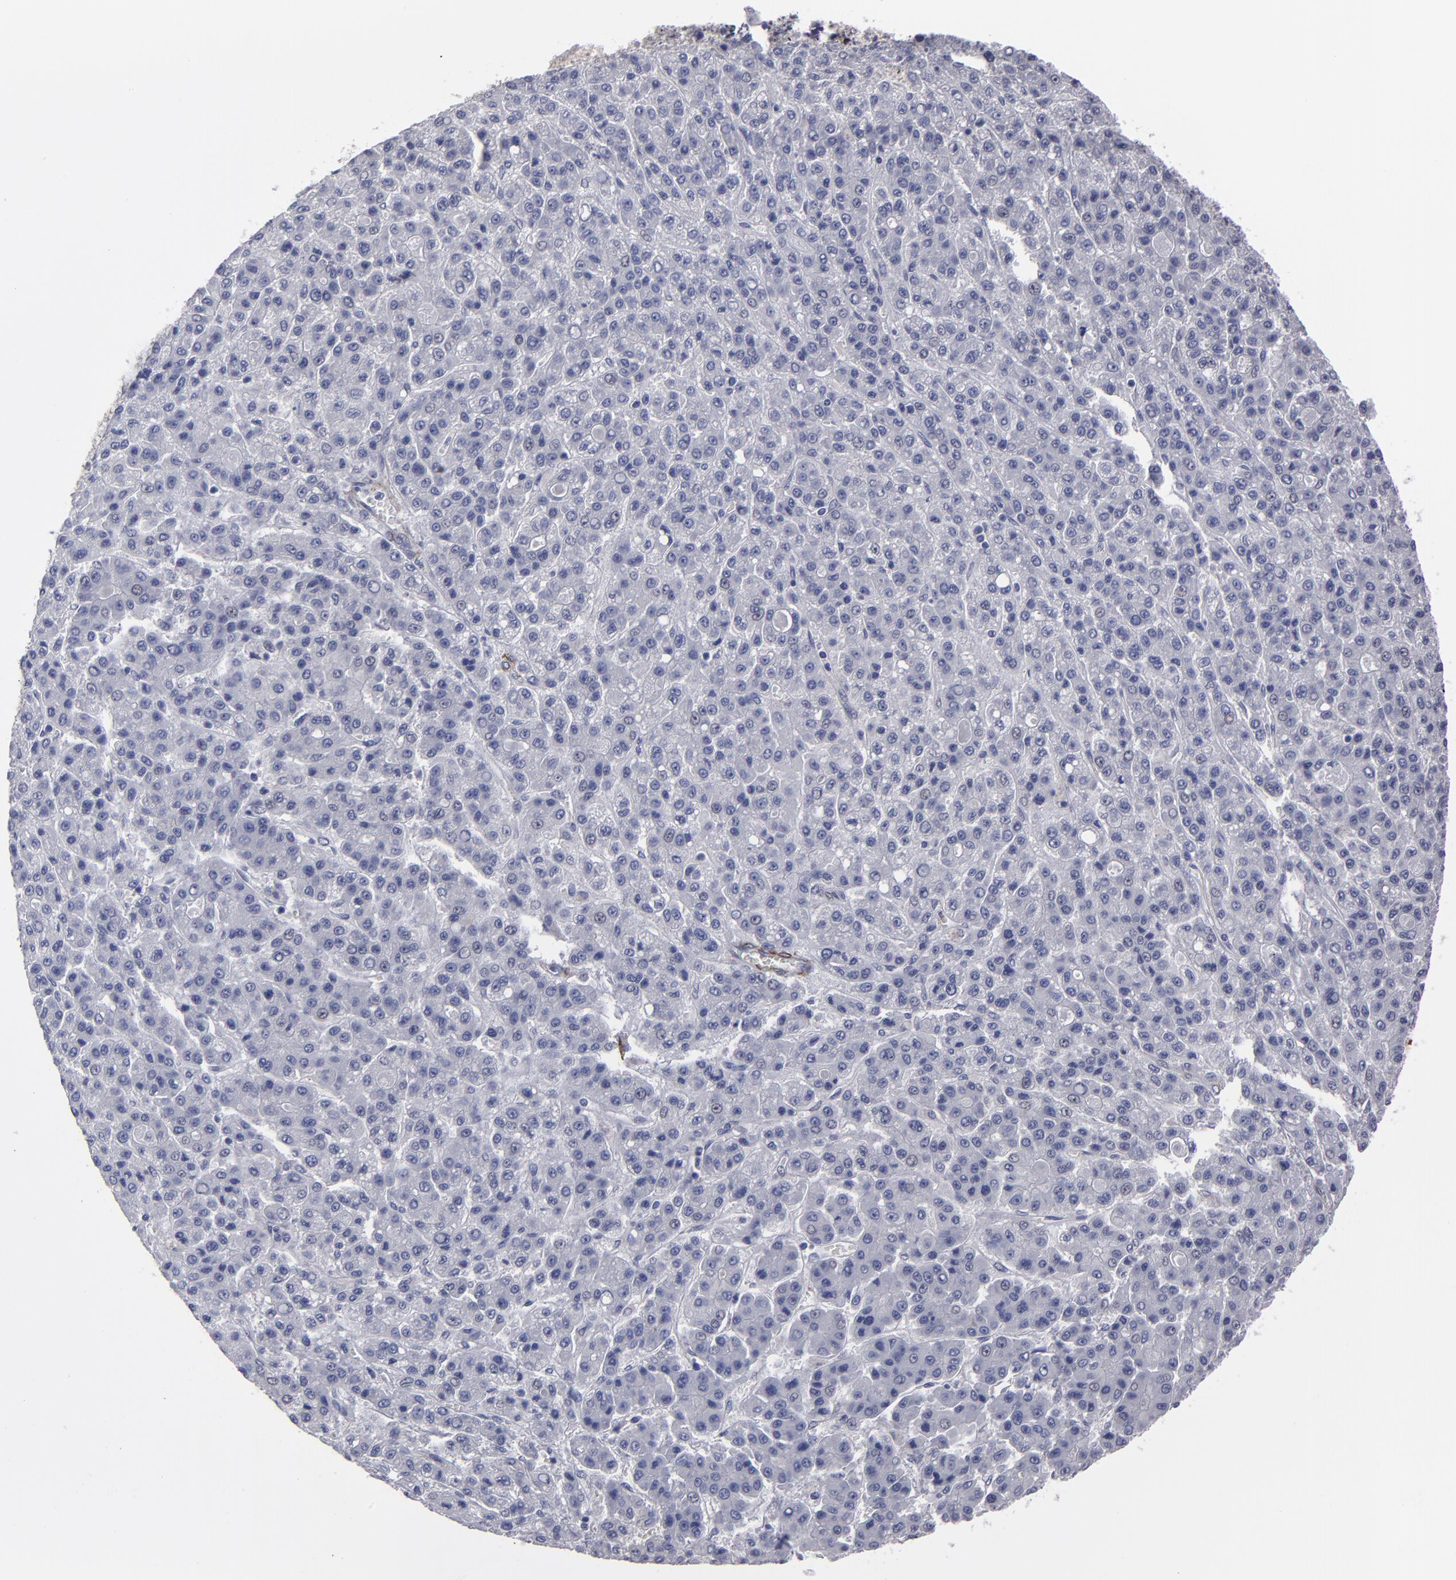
{"staining": {"intensity": "negative", "quantity": "none", "location": "none"}, "tissue": "liver cancer", "cell_type": "Tumor cells", "image_type": "cancer", "snomed": [{"axis": "morphology", "description": "Carcinoma, Hepatocellular, NOS"}, {"axis": "topography", "description": "Liver"}], "caption": "IHC of hepatocellular carcinoma (liver) demonstrates no staining in tumor cells.", "gene": "SLMAP", "patient": {"sex": "male", "age": 70}}